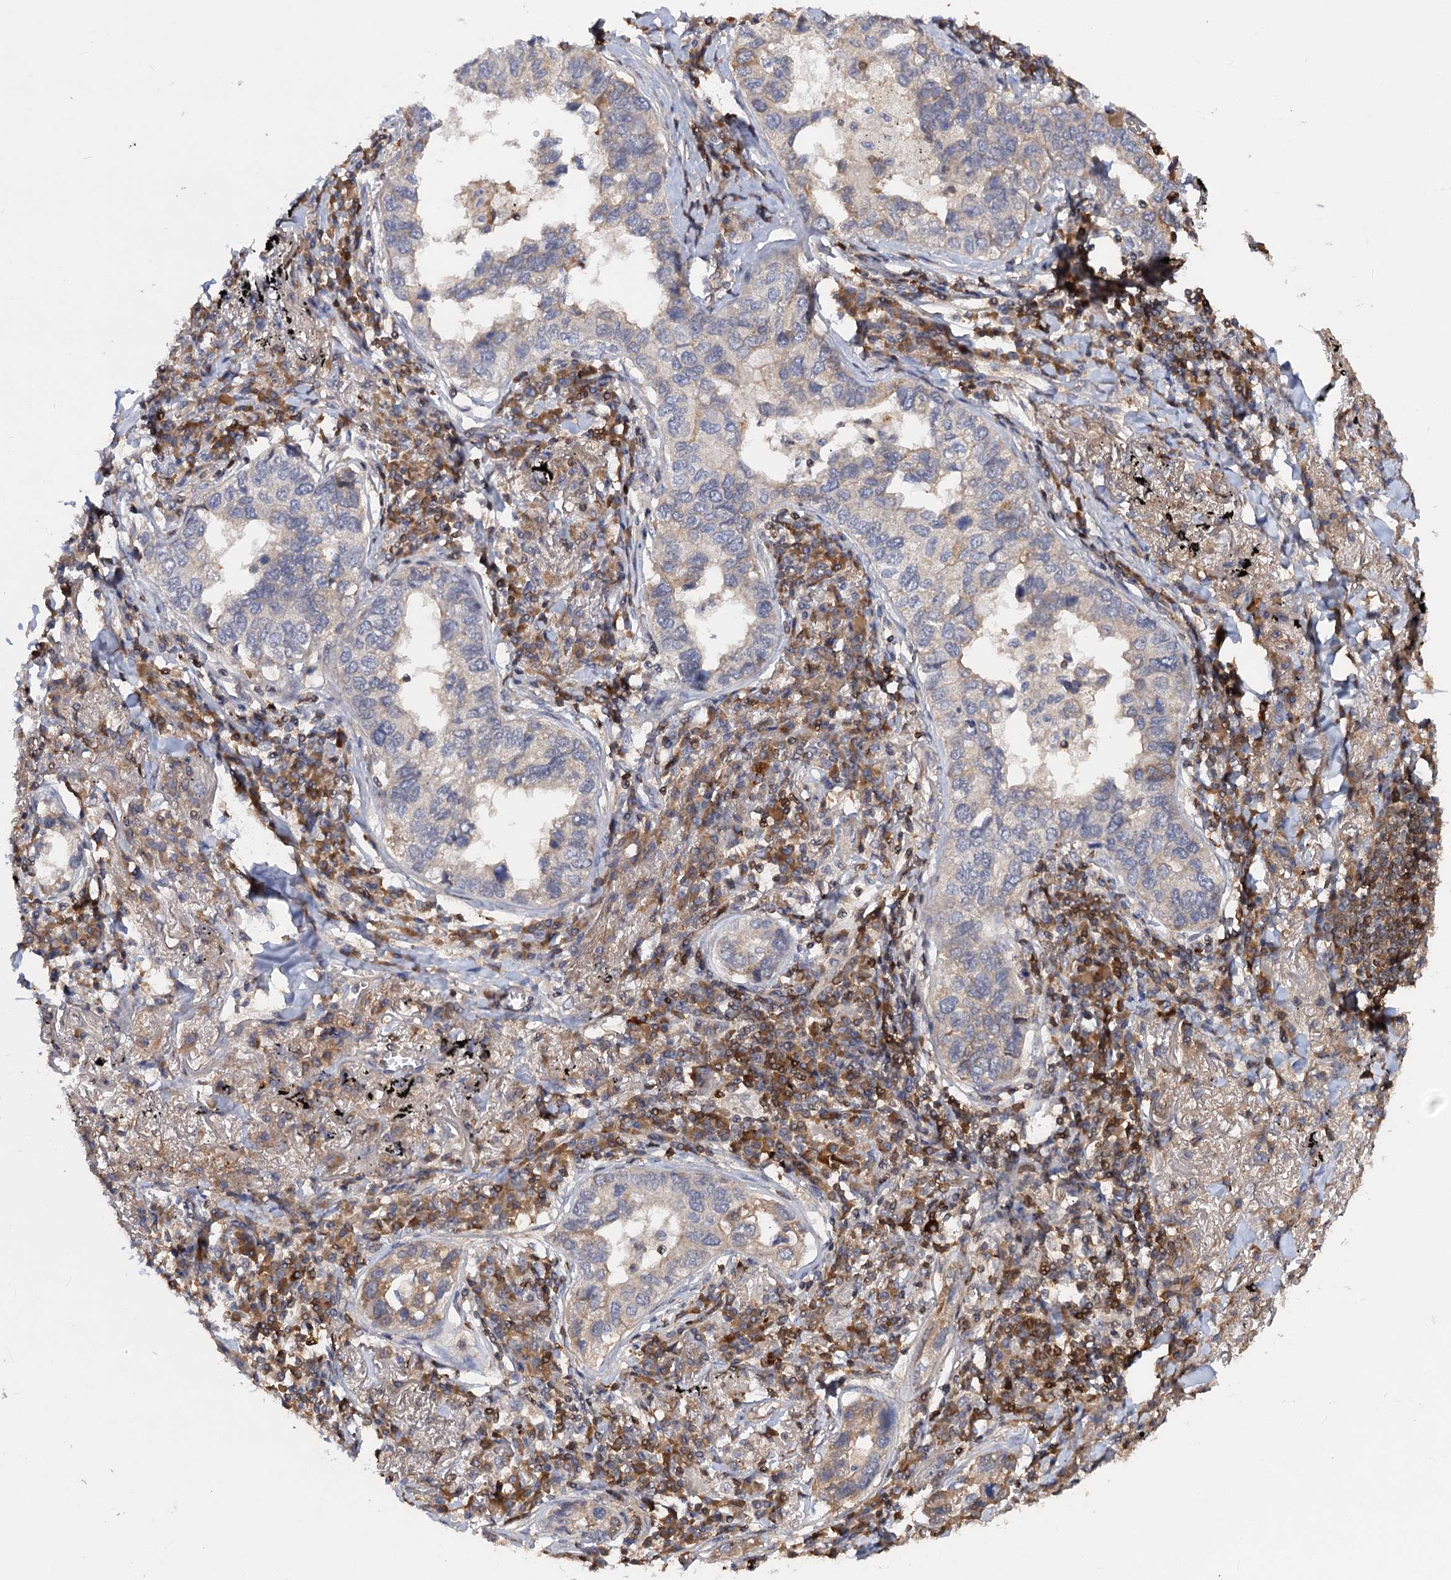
{"staining": {"intensity": "weak", "quantity": "25%-75%", "location": "cytoplasmic/membranous"}, "tissue": "lung cancer", "cell_type": "Tumor cells", "image_type": "cancer", "snomed": [{"axis": "morphology", "description": "Adenocarcinoma, NOS"}, {"axis": "topography", "description": "Lung"}], "caption": "Lung cancer (adenocarcinoma) tissue shows weak cytoplasmic/membranous staining in about 25%-75% of tumor cells, visualized by immunohistochemistry.", "gene": "DGKA", "patient": {"sex": "male", "age": 65}}